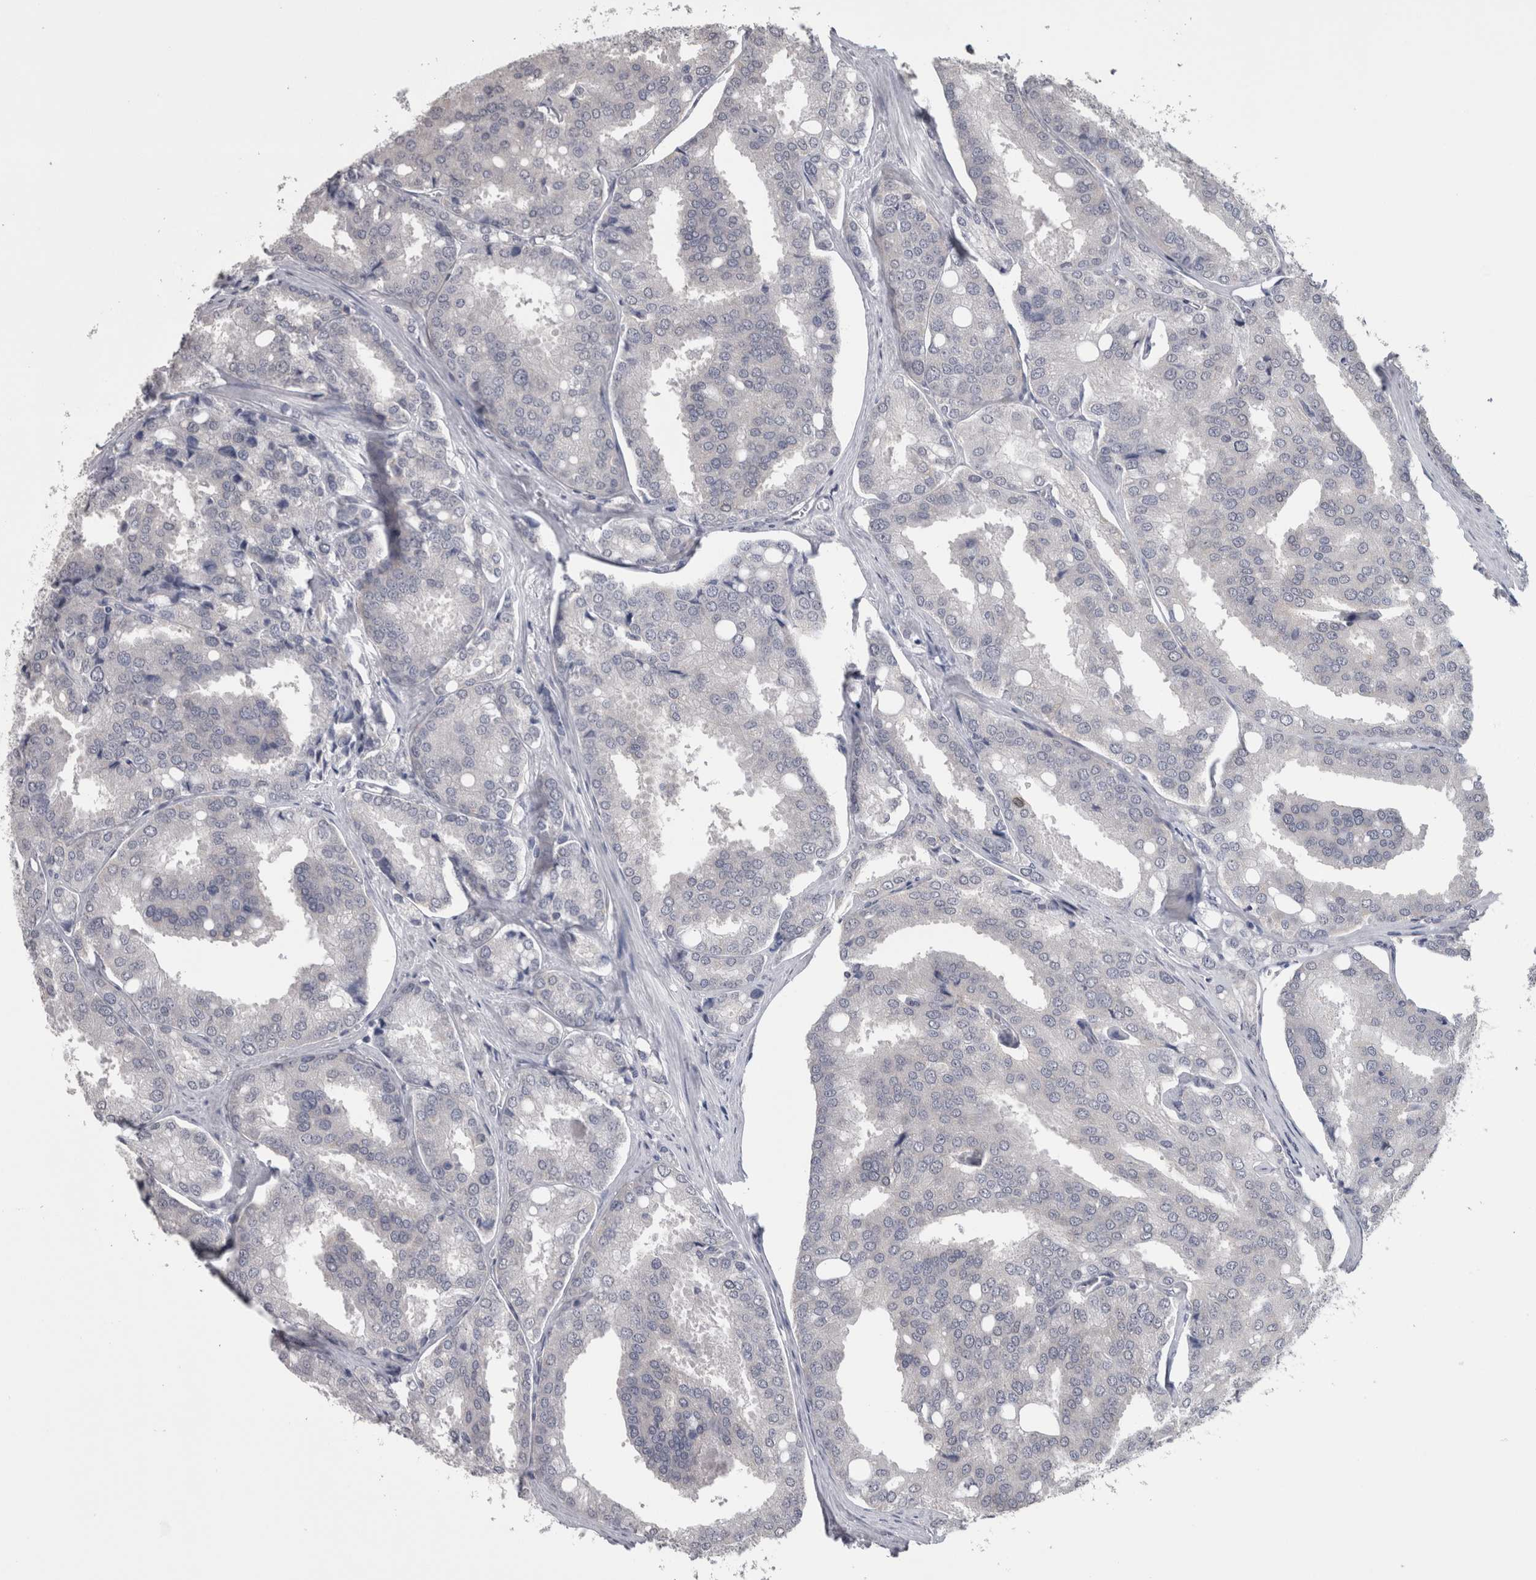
{"staining": {"intensity": "negative", "quantity": "none", "location": "none"}, "tissue": "prostate cancer", "cell_type": "Tumor cells", "image_type": "cancer", "snomed": [{"axis": "morphology", "description": "Adenocarcinoma, High grade"}, {"axis": "topography", "description": "Prostate"}], "caption": "Tumor cells show no significant protein positivity in prostate high-grade adenocarcinoma.", "gene": "DDX6", "patient": {"sex": "male", "age": 50}}